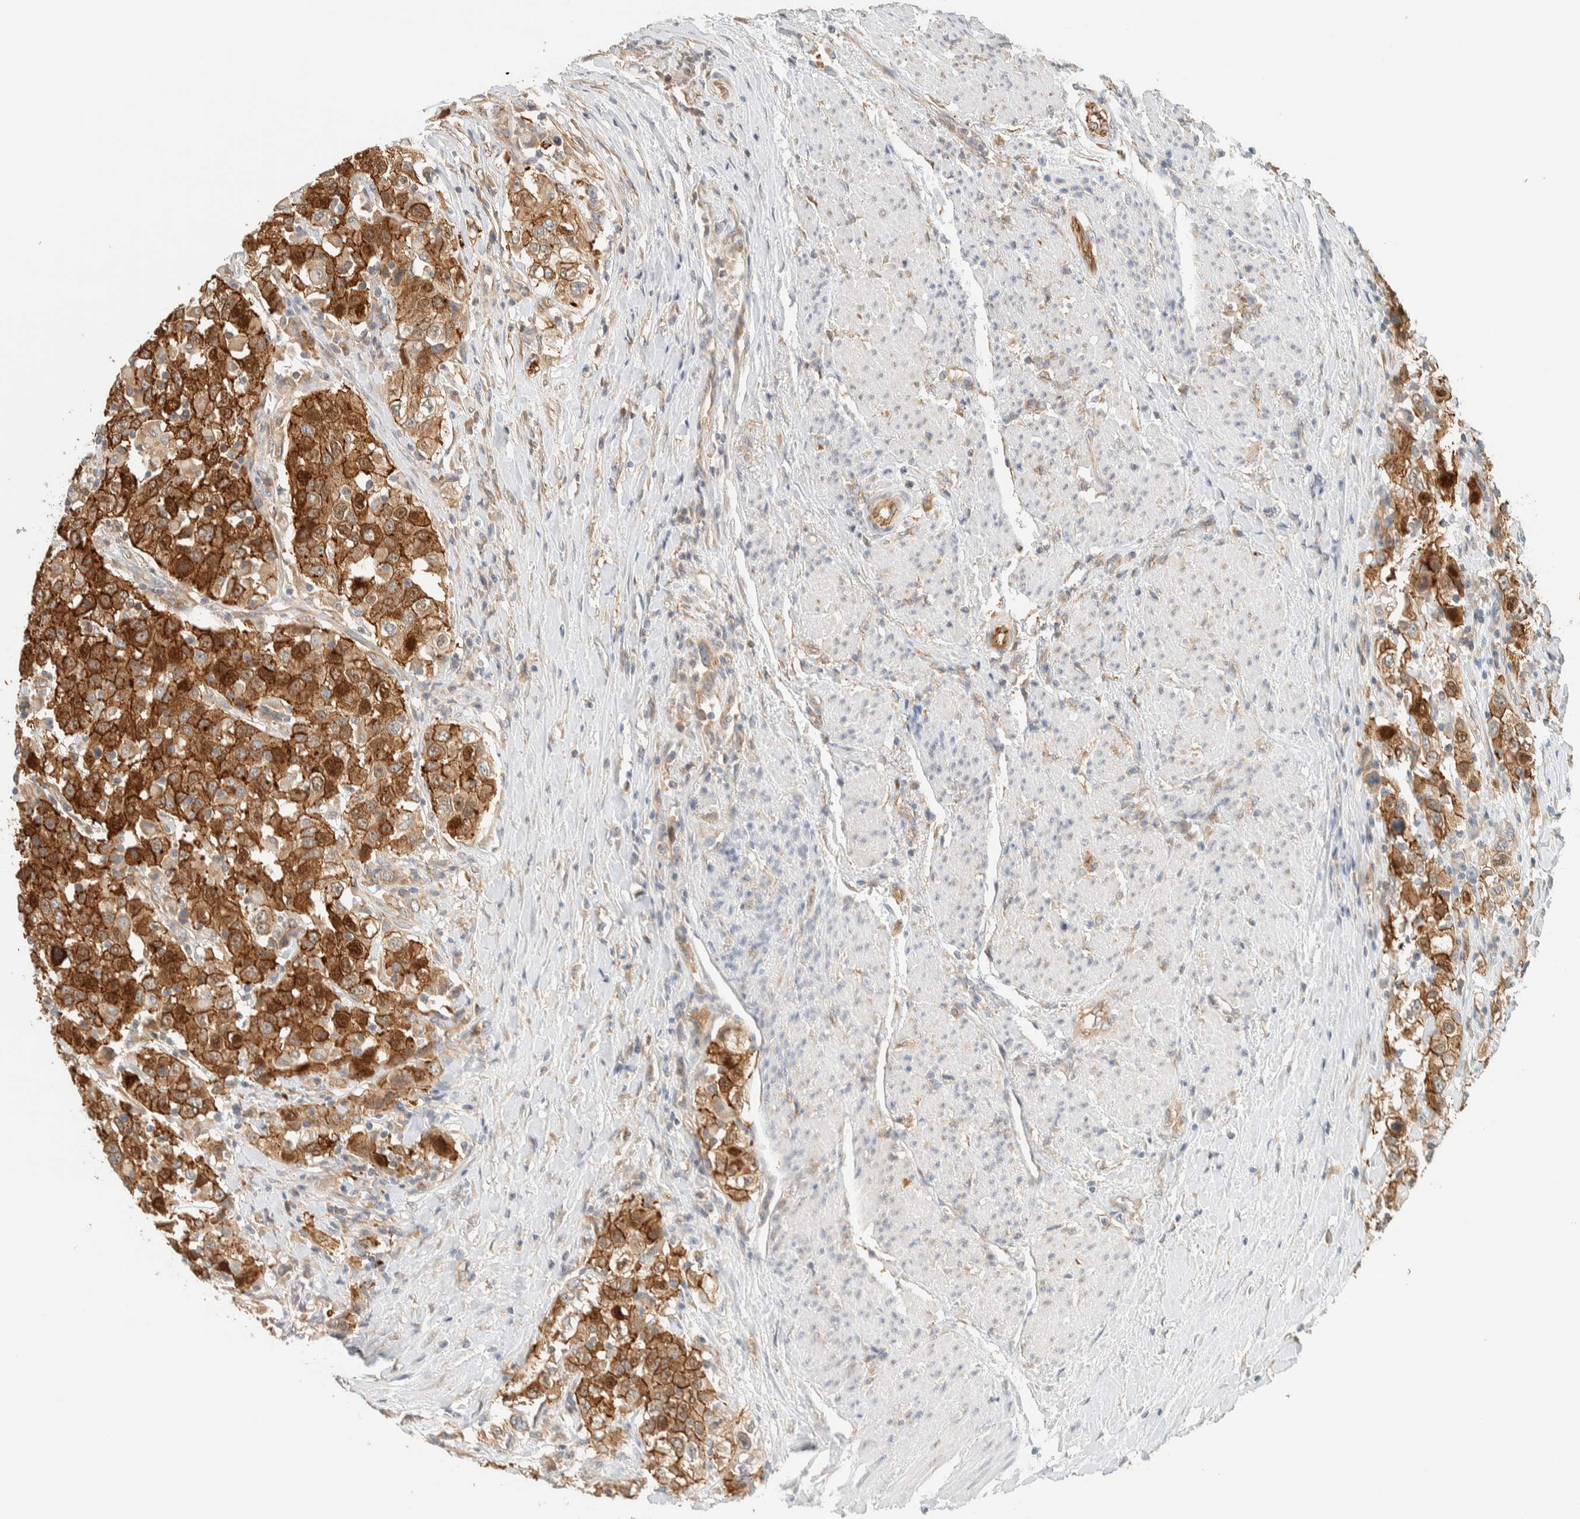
{"staining": {"intensity": "moderate", "quantity": ">75%", "location": "cytoplasmic/membranous,nuclear"}, "tissue": "urothelial cancer", "cell_type": "Tumor cells", "image_type": "cancer", "snomed": [{"axis": "morphology", "description": "Urothelial carcinoma, High grade"}, {"axis": "topography", "description": "Urinary bladder"}], "caption": "Human urothelial cancer stained with a brown dye shows moderate cytoplasmic/membranous and nuclear positive expression in about >75% of tumor cells.", "gene": "LIMA1", "patient": {"sex": "female", "age": 80}}